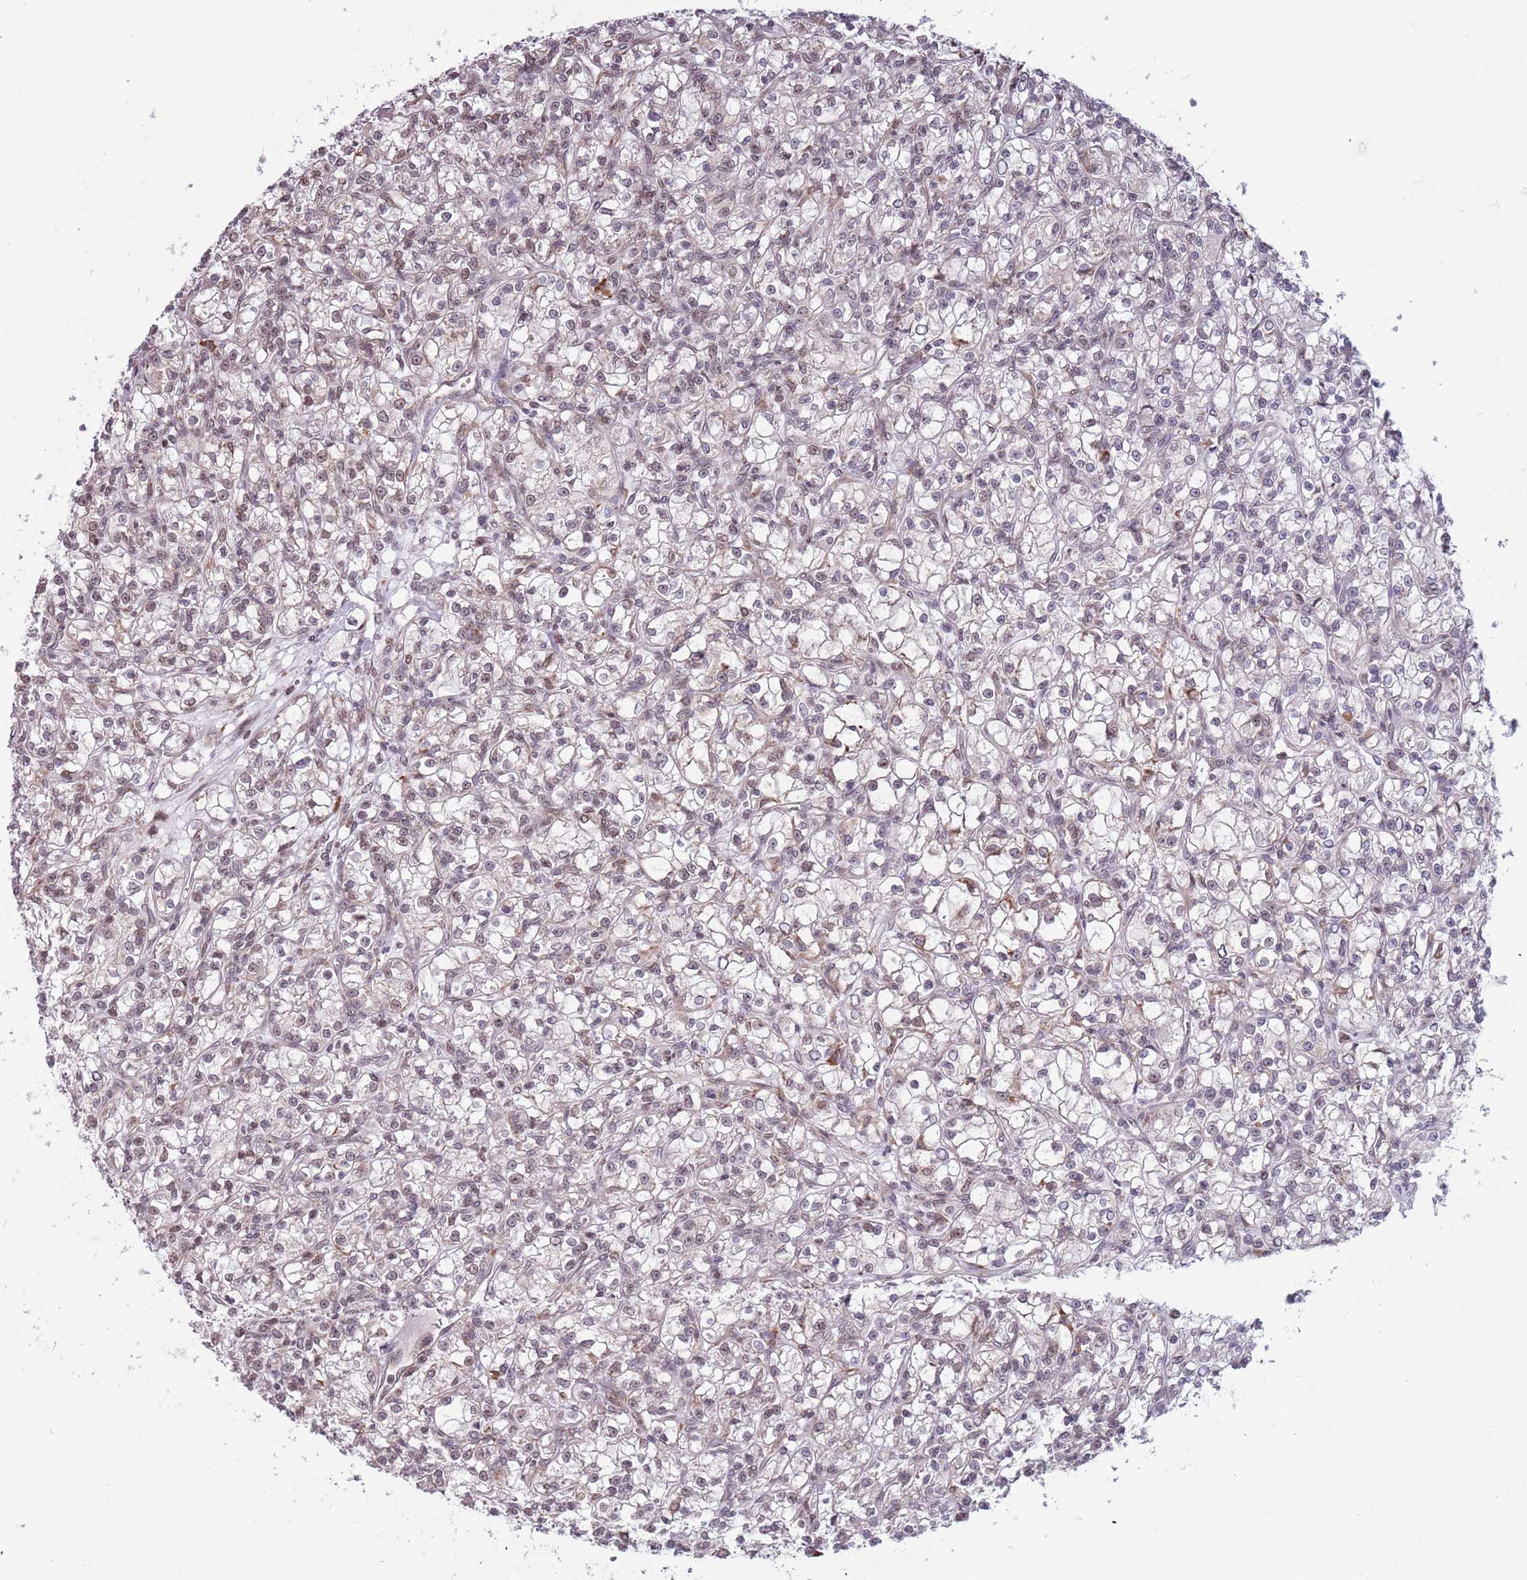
{"staining": {"intensity": "weak", "quantity": "25%-75%", "location": "nuclear"}, "tissue": "renal cancer", "cell_type": "Tumor cells", "image_type": "cancer", "snomed": [{"axis": "morphology", "description": "Adenocarcinoma, NOS"}, {"axis": "topography", "description": "Kidney"}], "caption": "Immunohistochemistry (DAB (3,3'-diaminobenzidine)) staining of renal cancer (adenocarcinoma) displays weak nuclear protein expression in approximately 25%-75% of tumor cells.", "gene": "BARD1", "patient": {"sex": "female", "age": 59}}